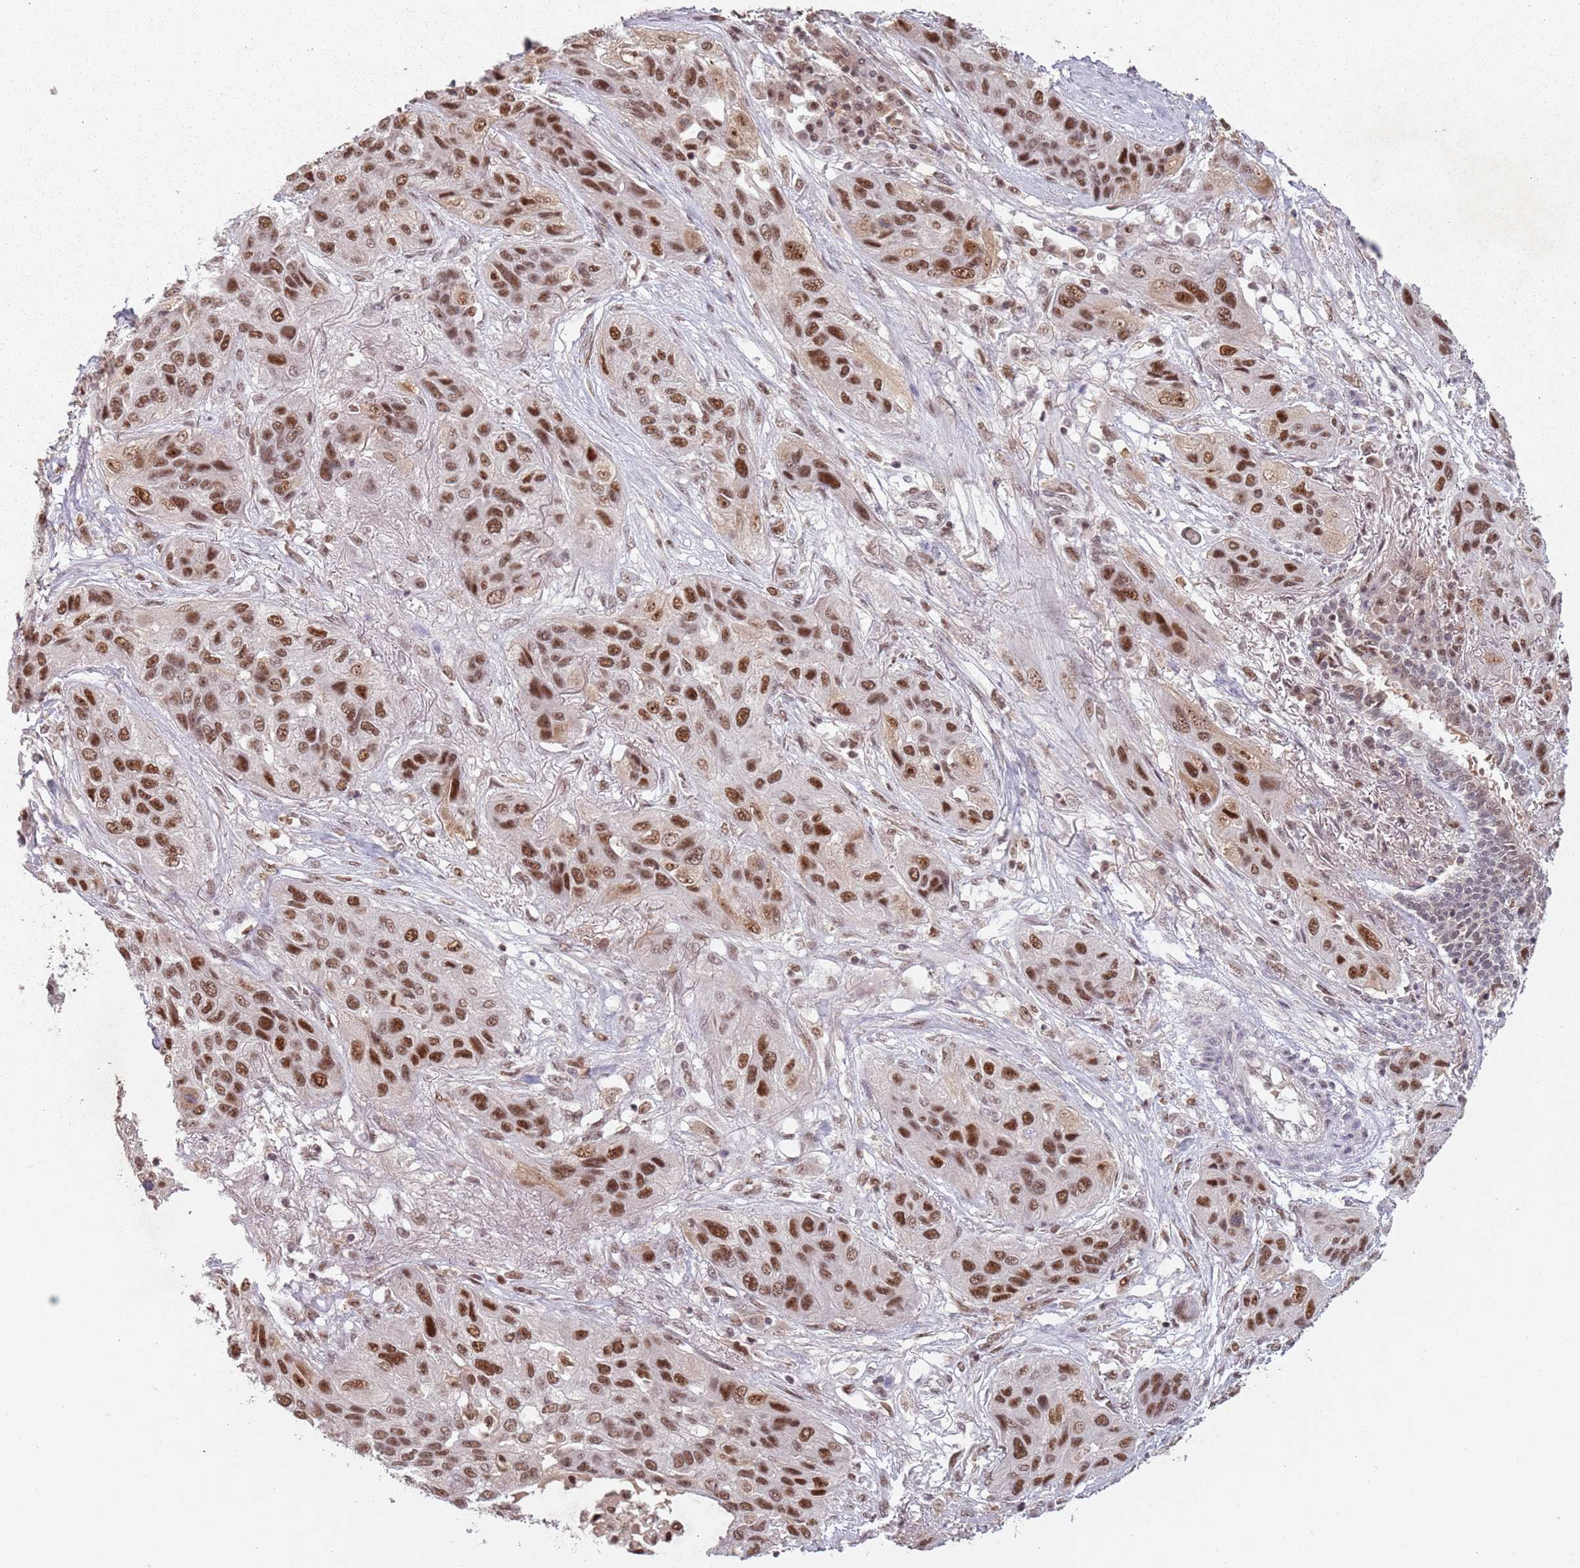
{"staining": {"intensity": "moderate", "quantity": ">75%", "location": "nuclear"}, "tissue": "lung cancer", "cell_type": "Tumor cells", "image_type": "cancer", "snomed": [{"axis": "morphology", "description": "Squamous cell carcinoma, NOS"}, {"axis": "topography", "description": "Lung"}], "caption": "Tumor cells display medium levels of moderate nuclear staining in about >75% of cells in squamous cell carcinoma (lung). The staining was performed using DAB, with brown indicating positive protein expression. Nuclei are stained blue with hematoxylin.", "gene": "NCBP1", "patient": {"sex": "female", "age": 70}}